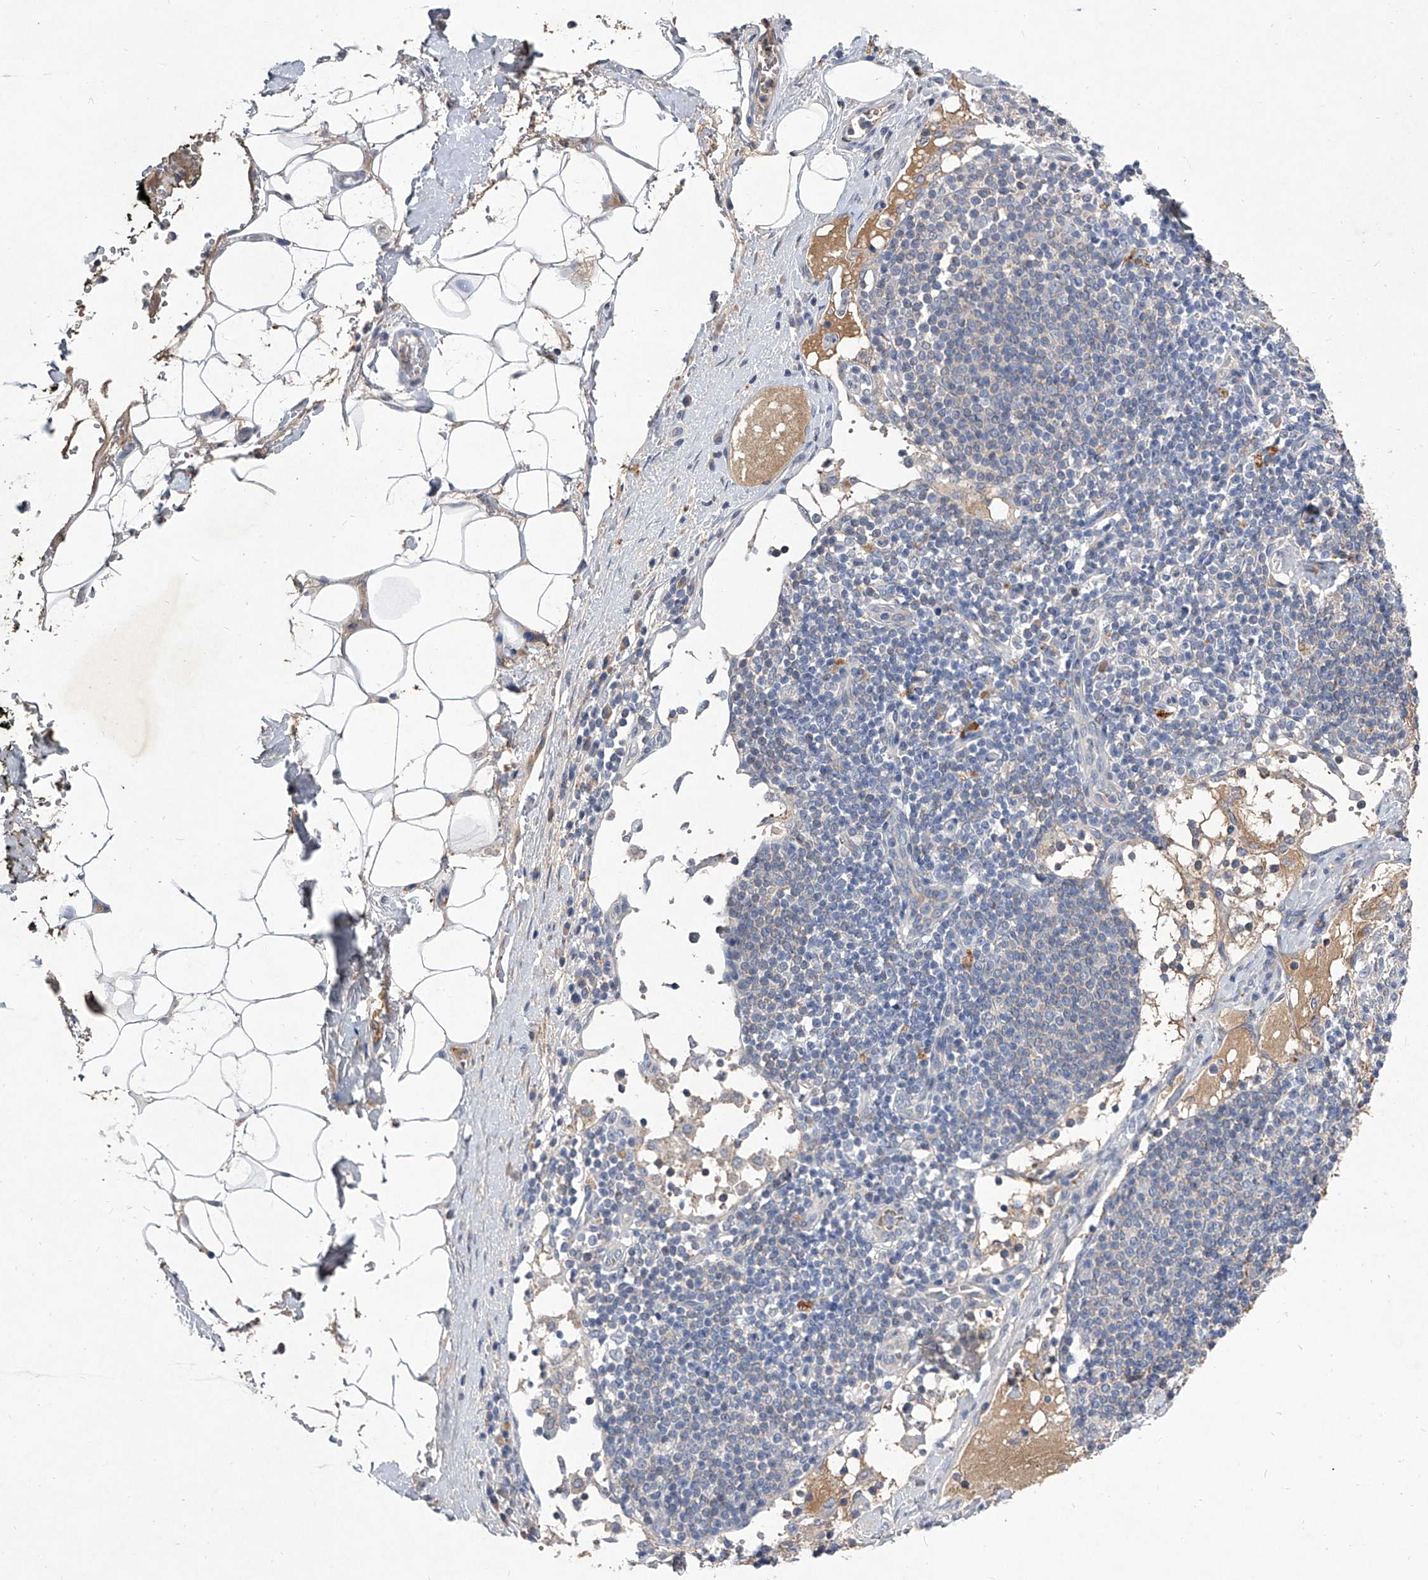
{"staining": {"intensity": "weak", "quantity": ">75%", "location": "cytoplasmic/membranous"}, "tissue": "adipose tissue", "cell_type": "Adipocytes", "image_type": "normal", "snomed": [{"axis": "morphology", "description": "Normal tissue, NOS"}, {"axis": "morphology", "description": "Adenocarcinoma, NOS"}, {"axis": "topography", "description": "Pancreas"}, {"axis": "topography", "description": "Peripheral nerve tissue"}], "caption": "A low amount of weak cytoplasmic/membranous staining is identified in approximately >75% of adipocytes in unremarkable adipose tissue. (DAB (3,3'-diaminobenzidine) = brown stain, brightfield microscopy at high magnification).", "gene": "C5", "patient": {"sex": "male", "age": 59}}